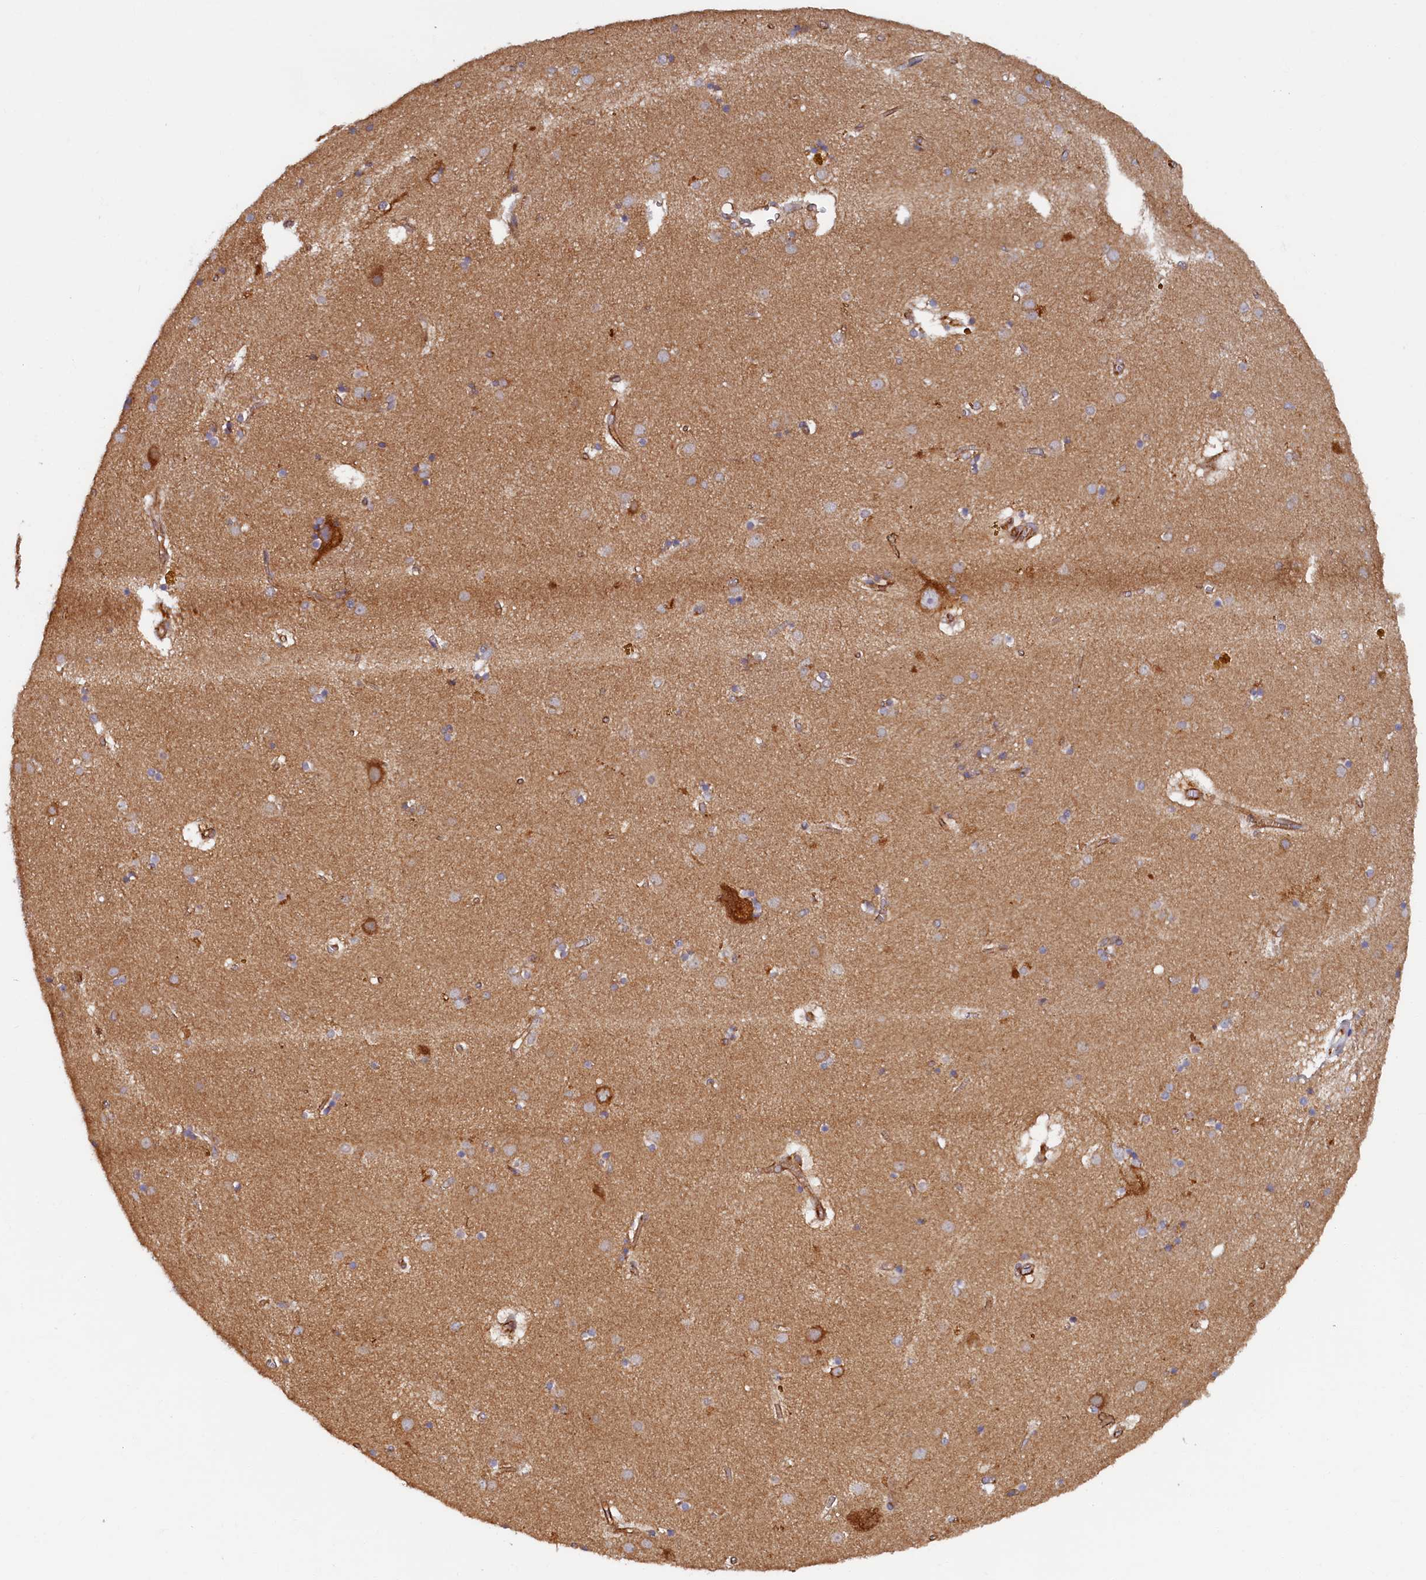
{"staining": {"intensity": "moderate", "quantity": "25%-75%", "location": "cytoplasmic/membranous"}, "tissue": "caudate", "cell_type": "Glial cells", "image_type": "normal", "snomed": [{"axis": "morphology", "description": "Normal tissue, NOS"}, {"axis": "topography", "description": "Lateral ventricle wall"}], "caption": "Caudate stained for a protein demonstrates moderate cytoplasmic/membranous positivity in glial cells. The protein is stained brown, and the nuclei are stained in blue (DAB IHC with brightfield microscopy, high magnification).", "gene": "STX12", "patient": {"sex": "male", "age": 70}}